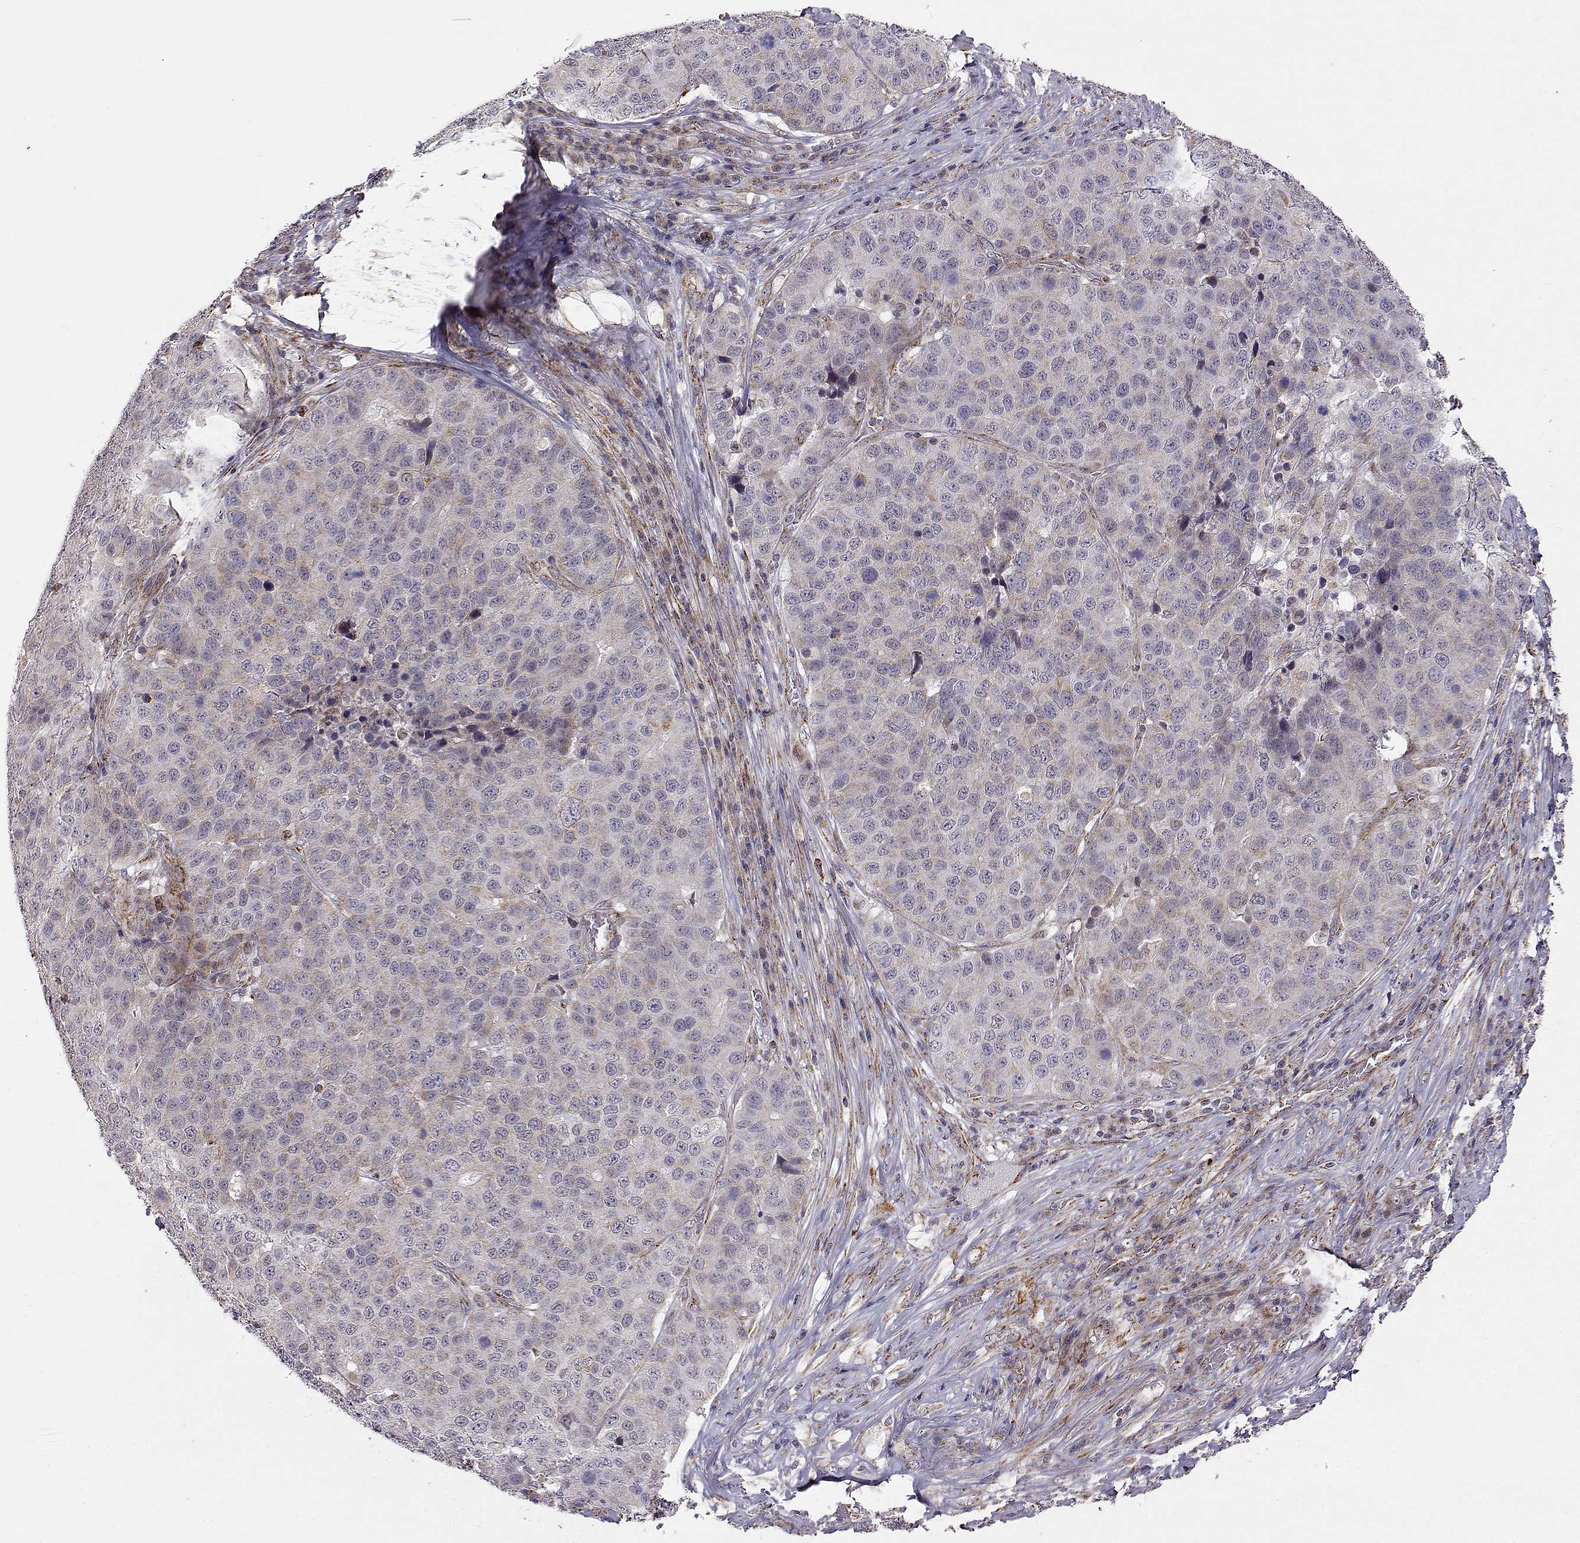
{"staining": {"intensity": "weak", "quantity": "25%-75%", "location": "cytoplasmic/membranous"}, "tissue": "stomach cancer", "cell_type": "Tumor cells", "image_type": "cancer", "snomed": [{"axis": "morphology", "description": "Adenocarcinoma, NOS"}, {"axis": "topography", "description": "Stomach"}], "caption": "Weak cytoplasmic/membranous protein expression is seen in approximately 25%-75% of tumor cells in stomach adenocarcinoma.", "gene": "EXOG", "patient": {"sex": "male", "age": 71}}